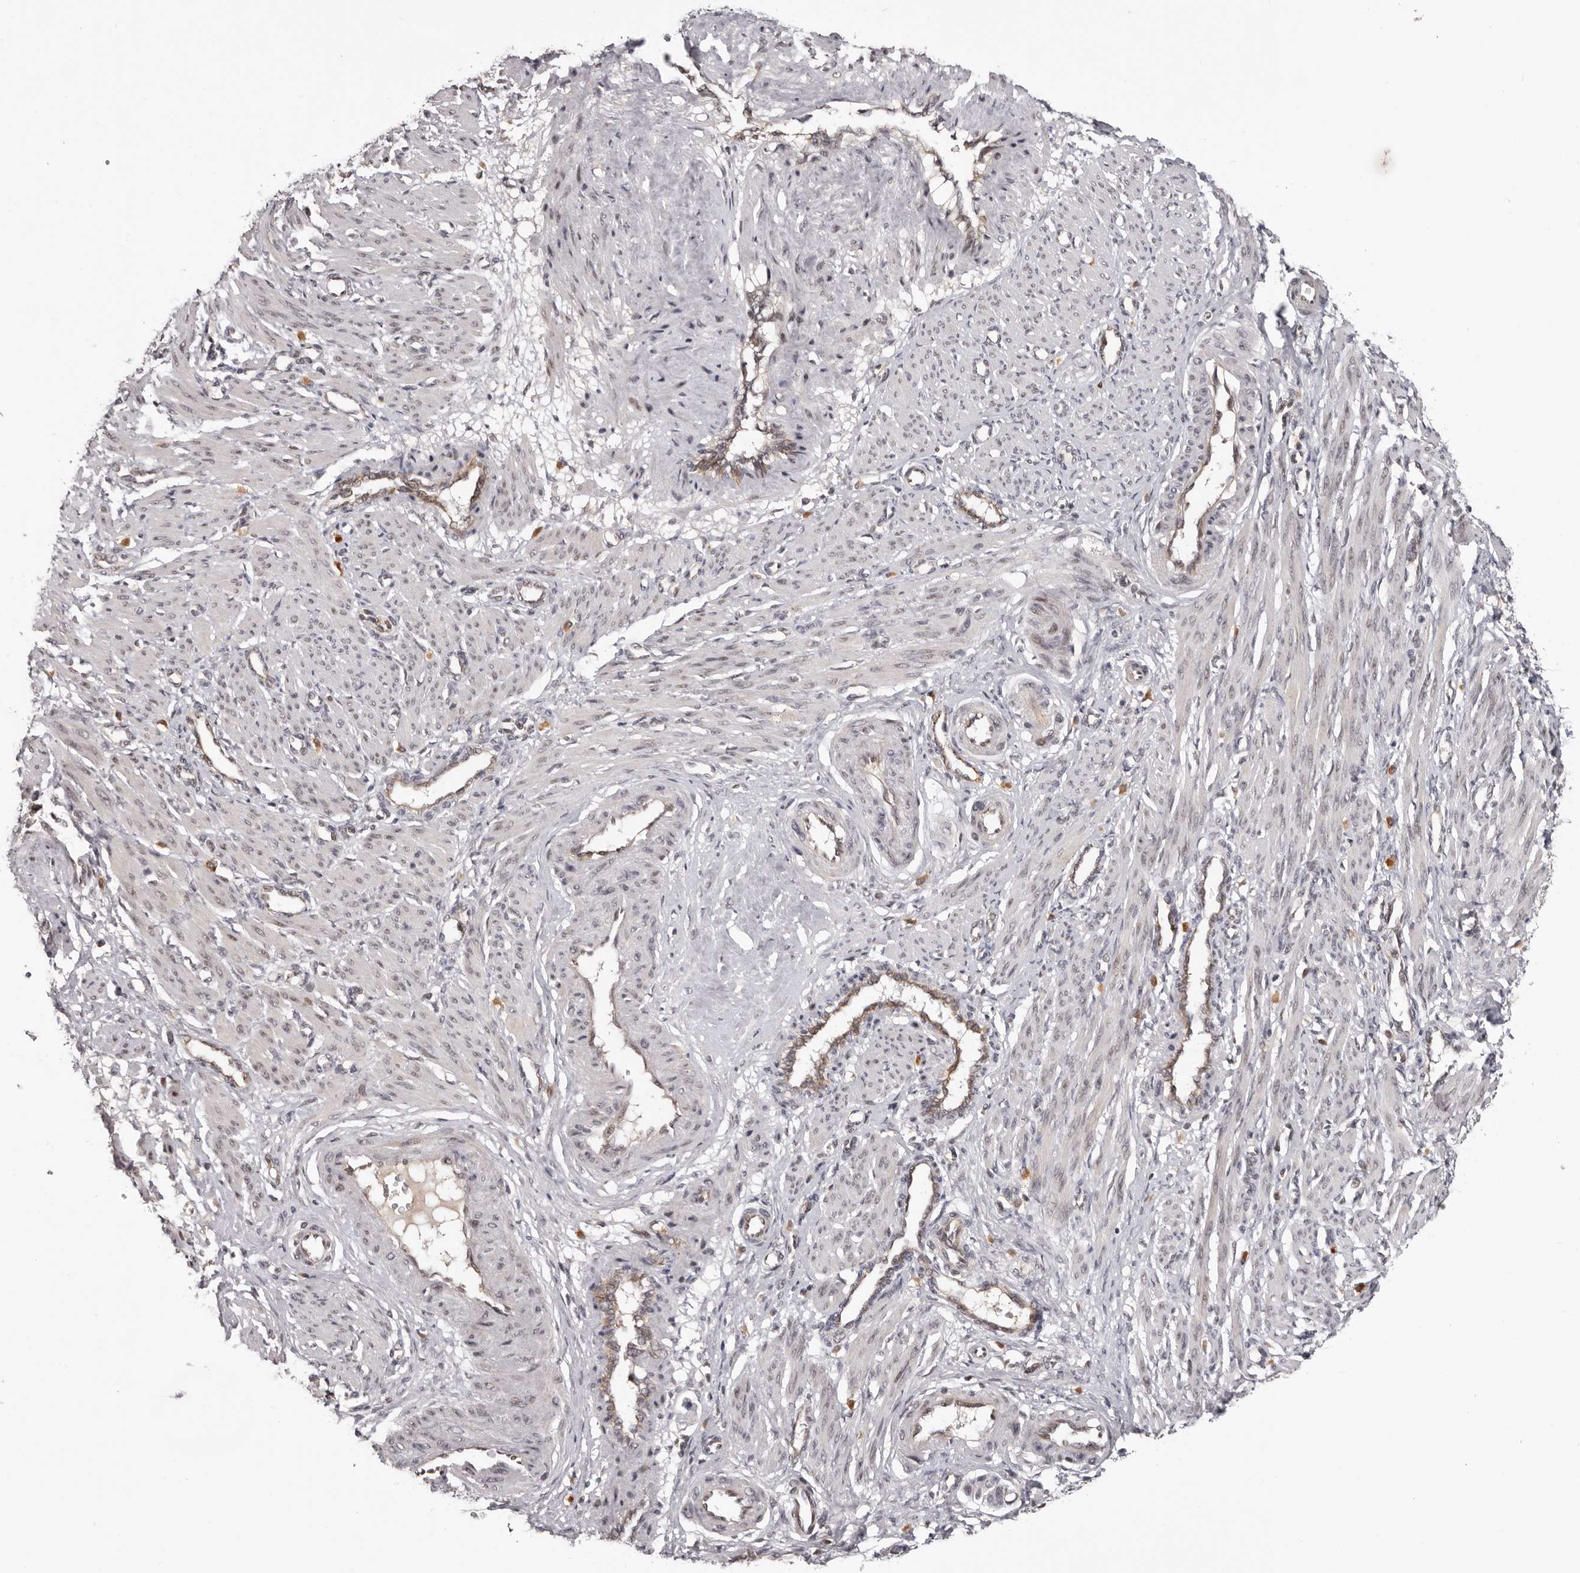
{"staining": {"intensity": "weak", "quantity": "<25%", "location": "nuclear"}, "tissue": "smooth muscle", "cell_type": "Smooth muscle cells", "image_type": "normal", "snomed": [{"axis": "morphology", "description": "Normal tissue, NOS"}, {"axis": "topography", "description": "Endometrium"}], "caption": "IHC histopathology image of benign smooth muscle: smooth muscle stained with DAB (3,3'-diaminobenzidine) demonstrates no significant protein positivity in smooth muscle cells.", "gene": "TBX5", "patient": {"sex": "female", "age": 33}}